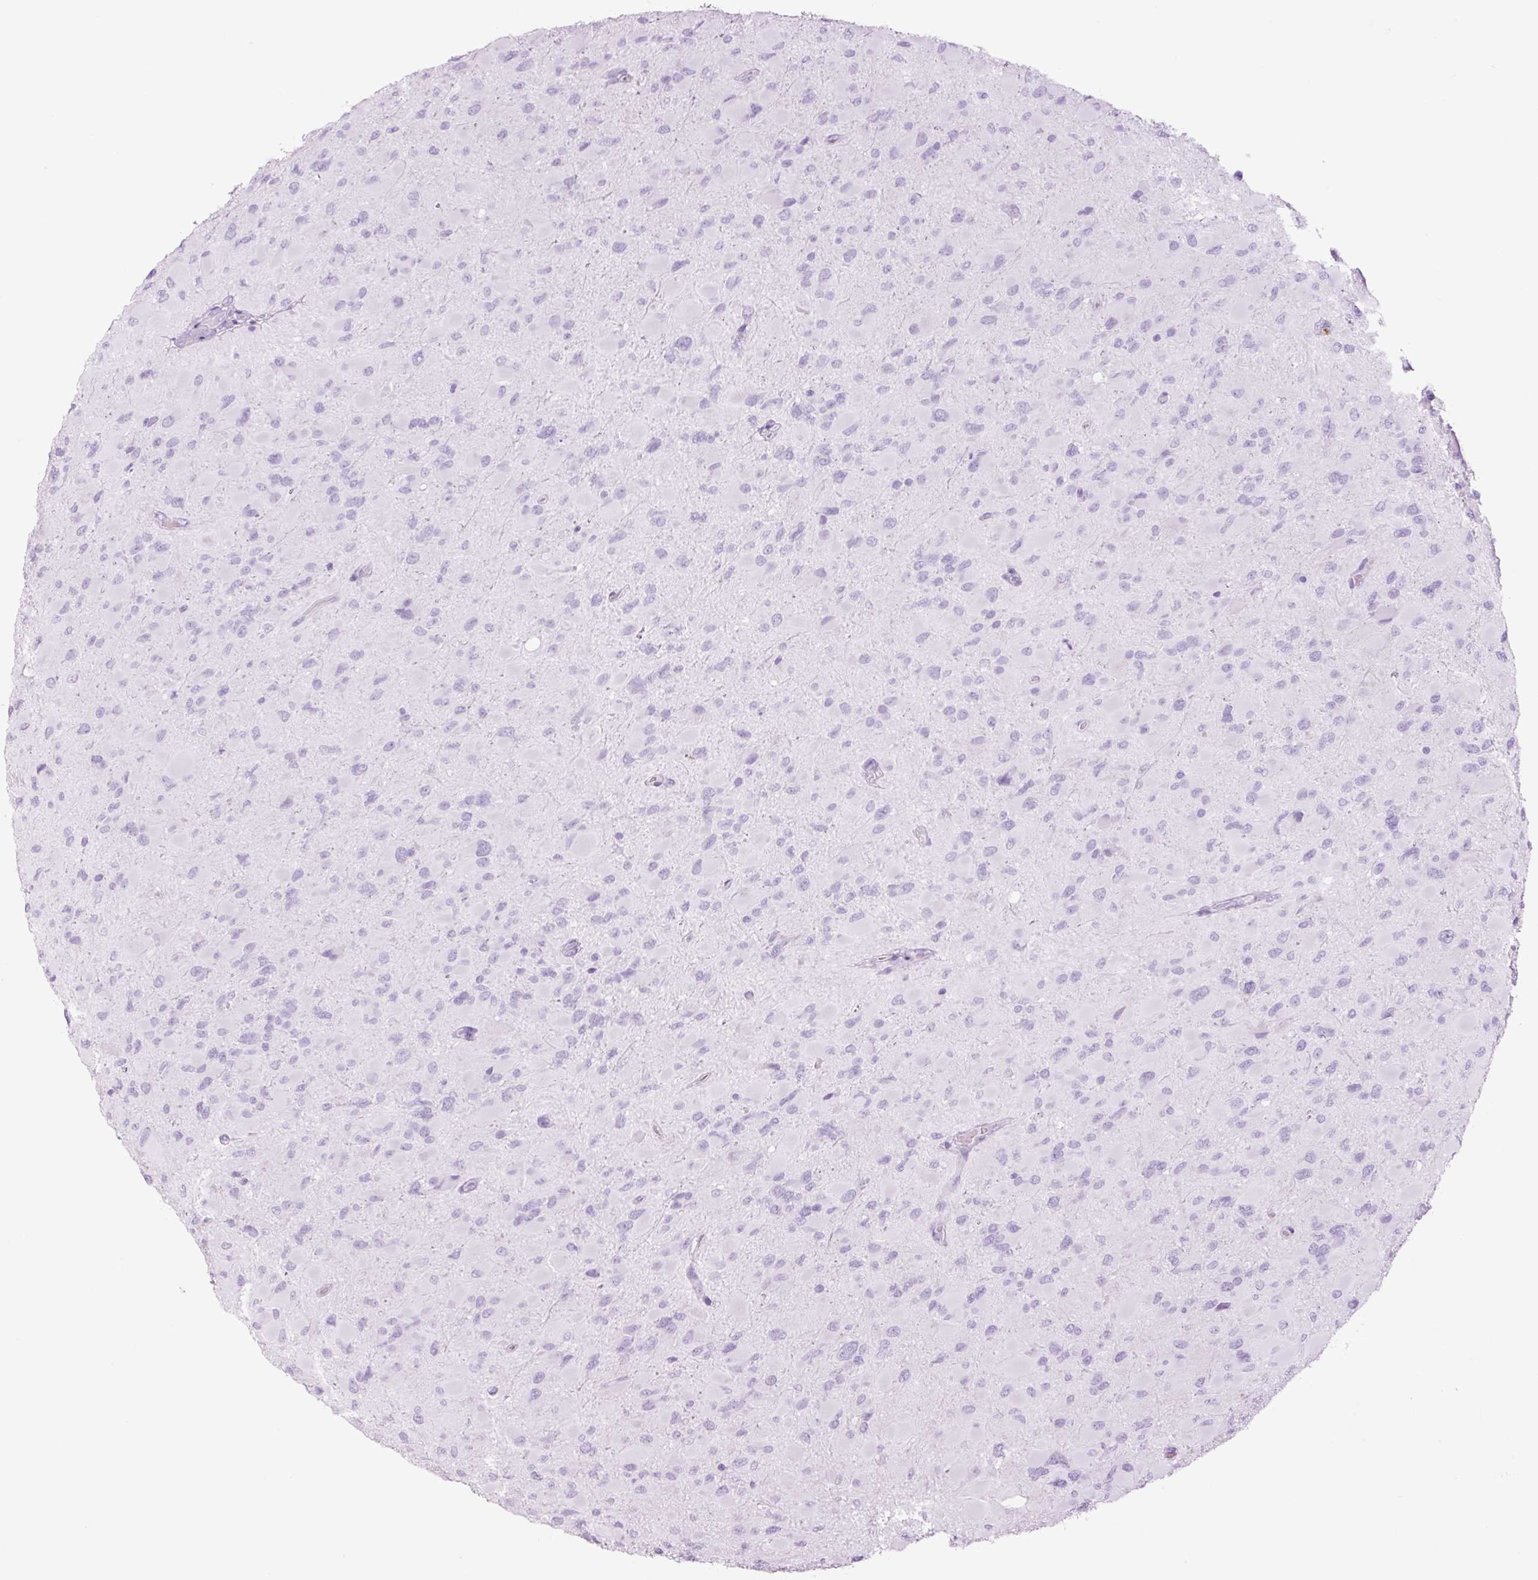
{"staining": {"intensity": "negative", "quantity": "none", "location": "none"}, "tissue": "glioma", "cell_type": "Tumor cells", "image_type": "cancer", "snomed": [{"axis": "morphology", "description": "Glioma, malignant, High grade"}, {"axis": "topography", "description": "Cerebral cortex"}], "caption": "Malignant glioma (high-grade) stained for a protein using IHC shows no expression tumor cells.", "gene": "LYZ", "patient": {"sex": "female", "age": 36}}